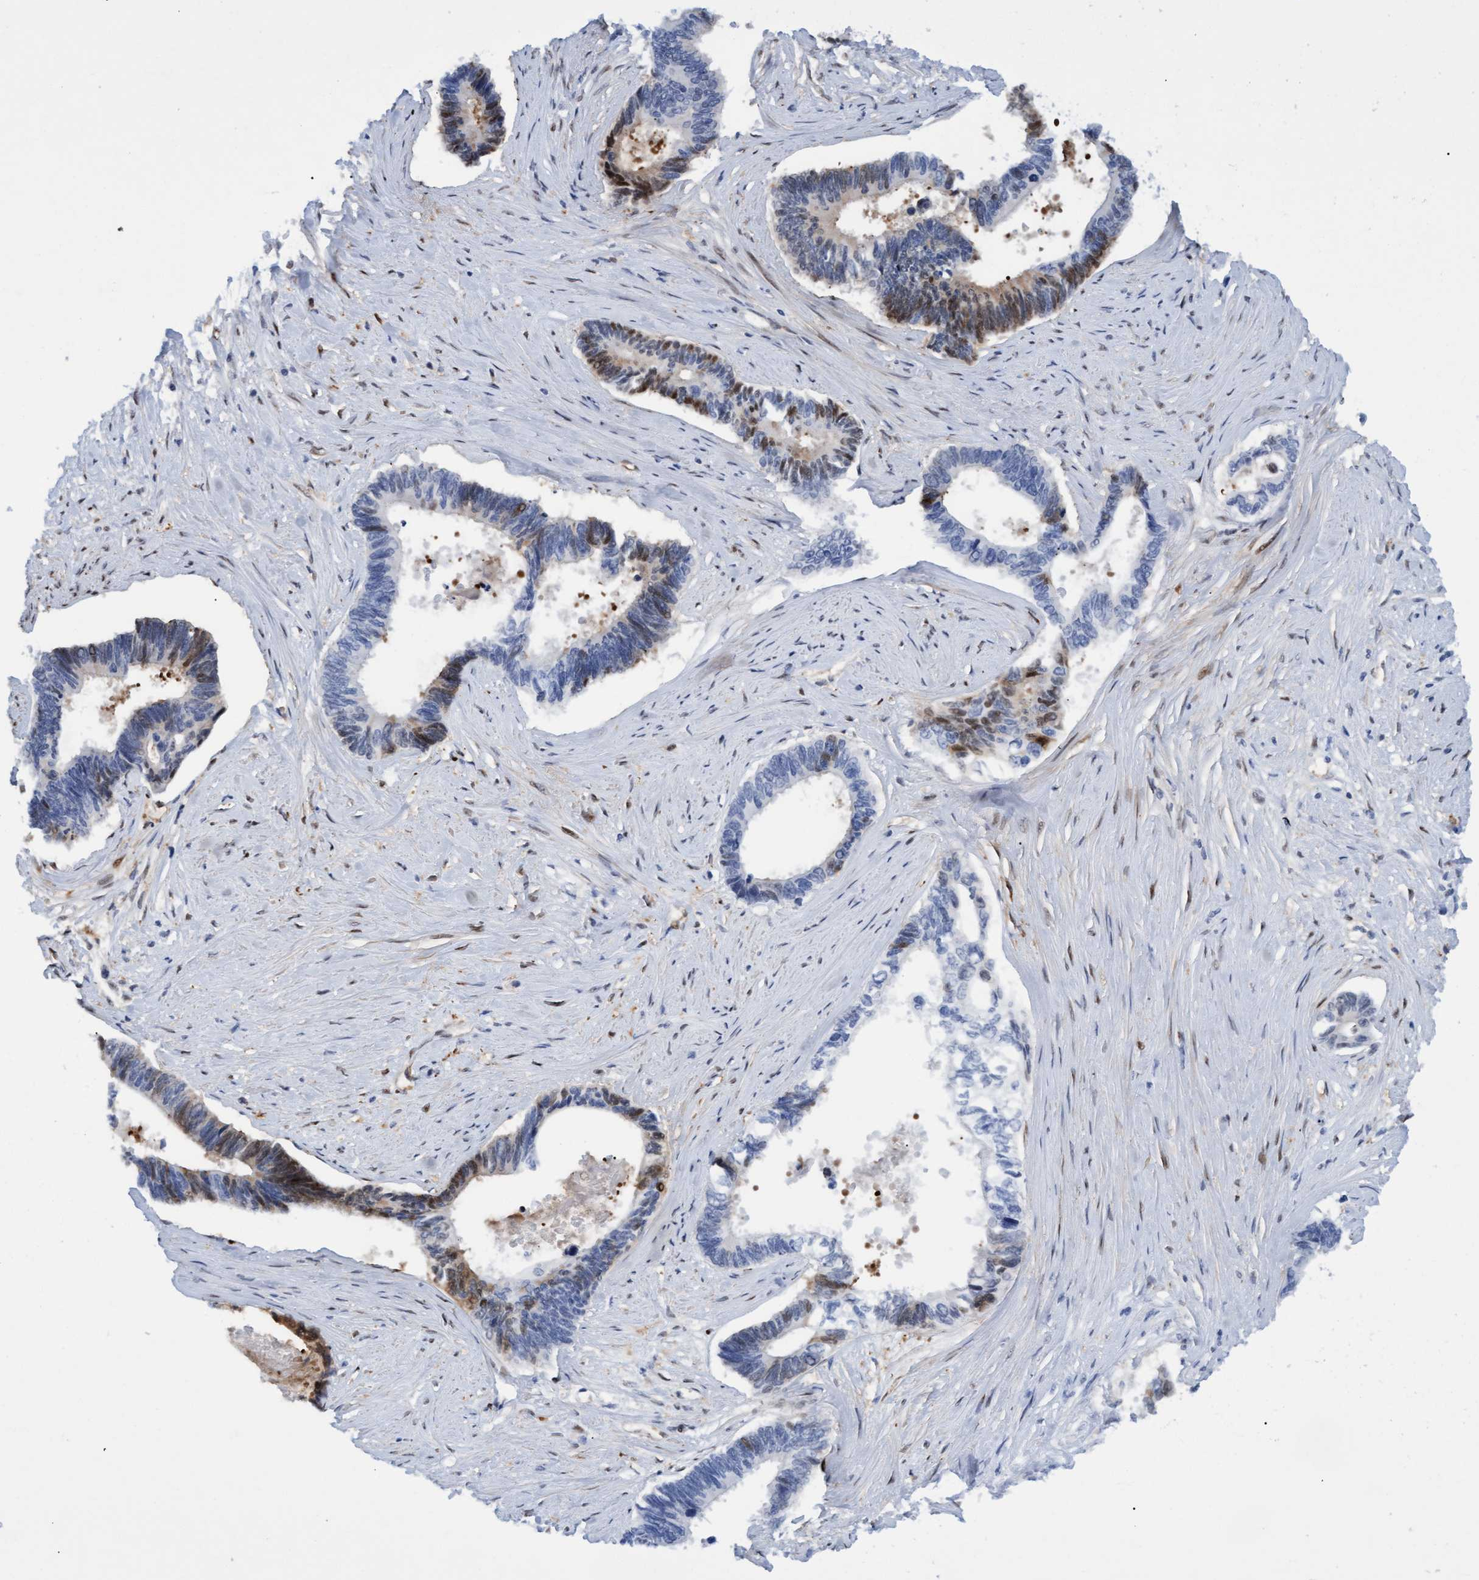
{"staining": {"intensity": "moderate", "quantity": "25%-75%", "location": "nuclear"}, "tissue": "pancreatic cancer", "cell_type": "Tumor cells", "image_type": "cancer", "snomed": [{"axis": "morphology", "description": "Adenocarcinoma, NOS"}, {"axis": "topography", "description": "Pancreas"}], "caption": "Pancreatic cancer stained for a protein (brown) shows moderate nuclear positive positivity in approximately 25%-75% of tumor cells.", "gene": "PINX1", "patient": {"sex": "female", "age": 70}}